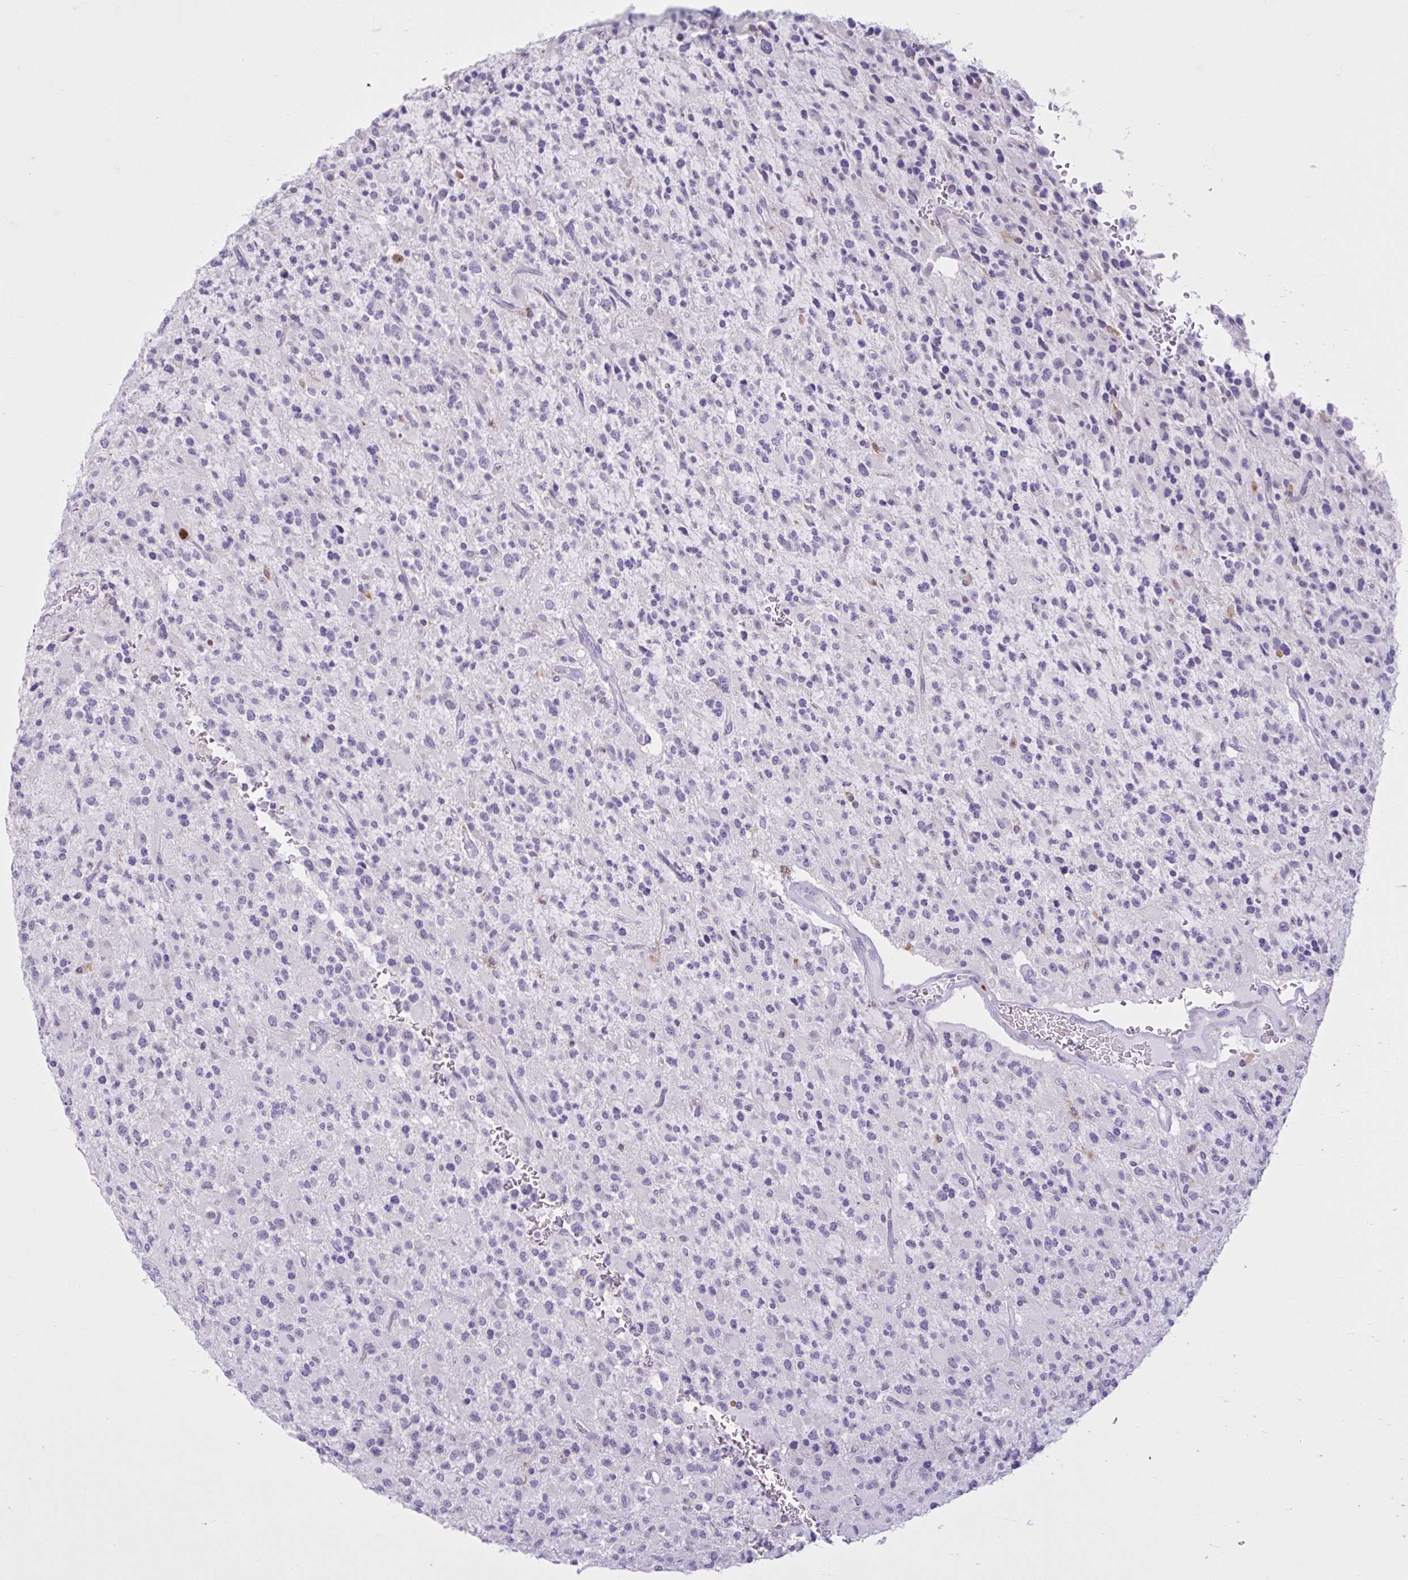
{"staining": {"intensity": "negative", "quantity": "none", "location": "none"}, "tissue": "glioma", "cell_type": "Tumor cells", "image_type": "cancer", "snomed": [{"axis": "morphology", "description": "Glioma, malignant, High grade"}, {"axis": "topography", "description": "Brain"}], "caption": "DAB (3,3'-diaminobenzidine) immunohistochemical staining of glioma reveals no significant expression in tumor cells.", "gene": "CEP120", "patient": {"sex": "male", "age": 34}}